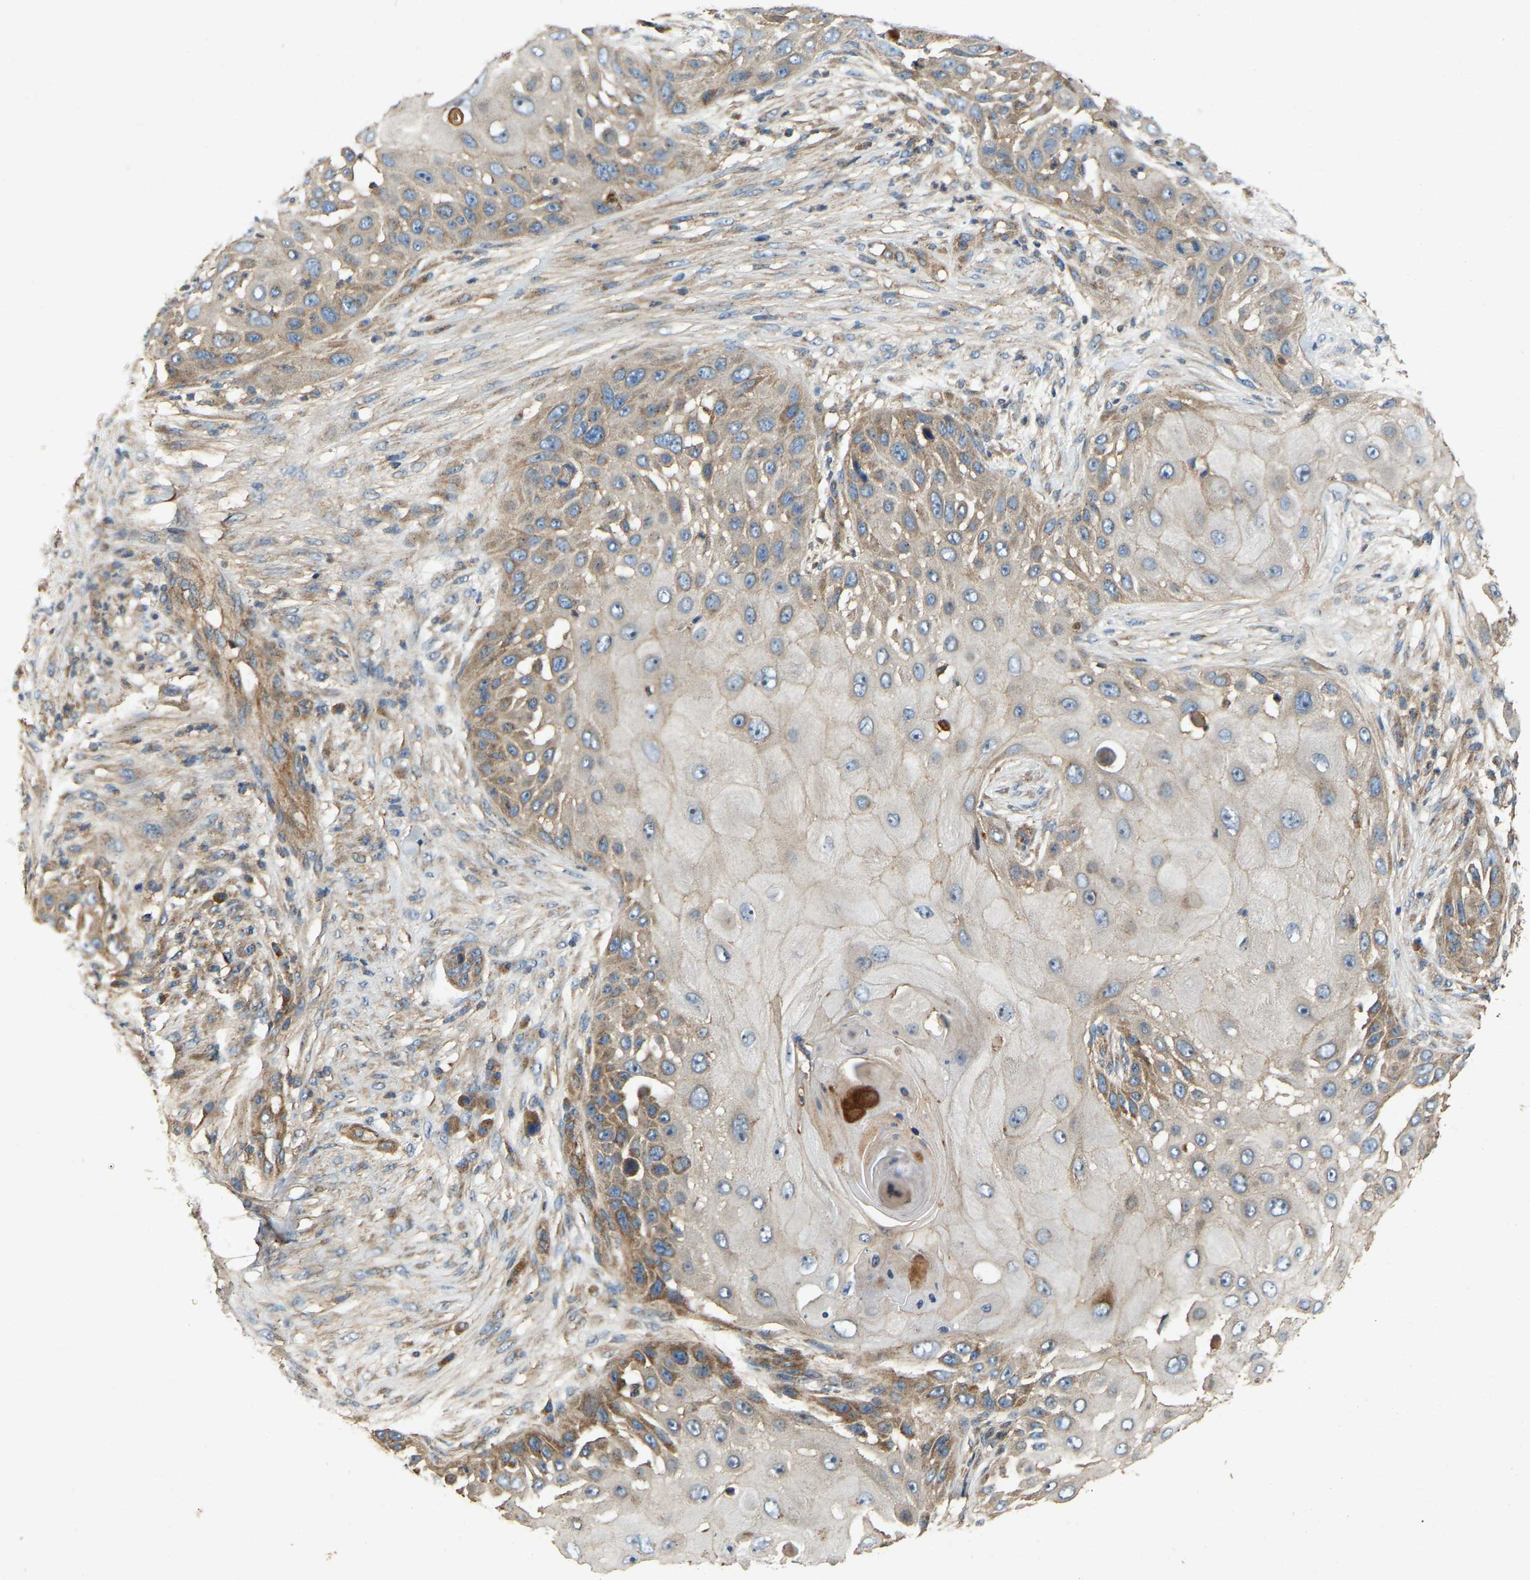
{"staining": {"intensity": "moderate", "quantity": "<25%", "location": "cytoplasmic/membranous"}, "tissue": "skin cancer", "cell_type": "Tumor cells", "image_type": "cancer", "snomed": [{"axis": "morphology", "description": "Squamous cell carcinoma, NOS"}, {"axis": "topography", "description": "Skin"}], "caption": "Immunohistochemistry (IHC) (DAB) staining of human skin cancer demonstrates moderate cytoplasmic/membranous protein staining in approximately <25% of tumor cells.", "gene": "SAMD9L", "patient": {"sex": "female", "age": 44}}